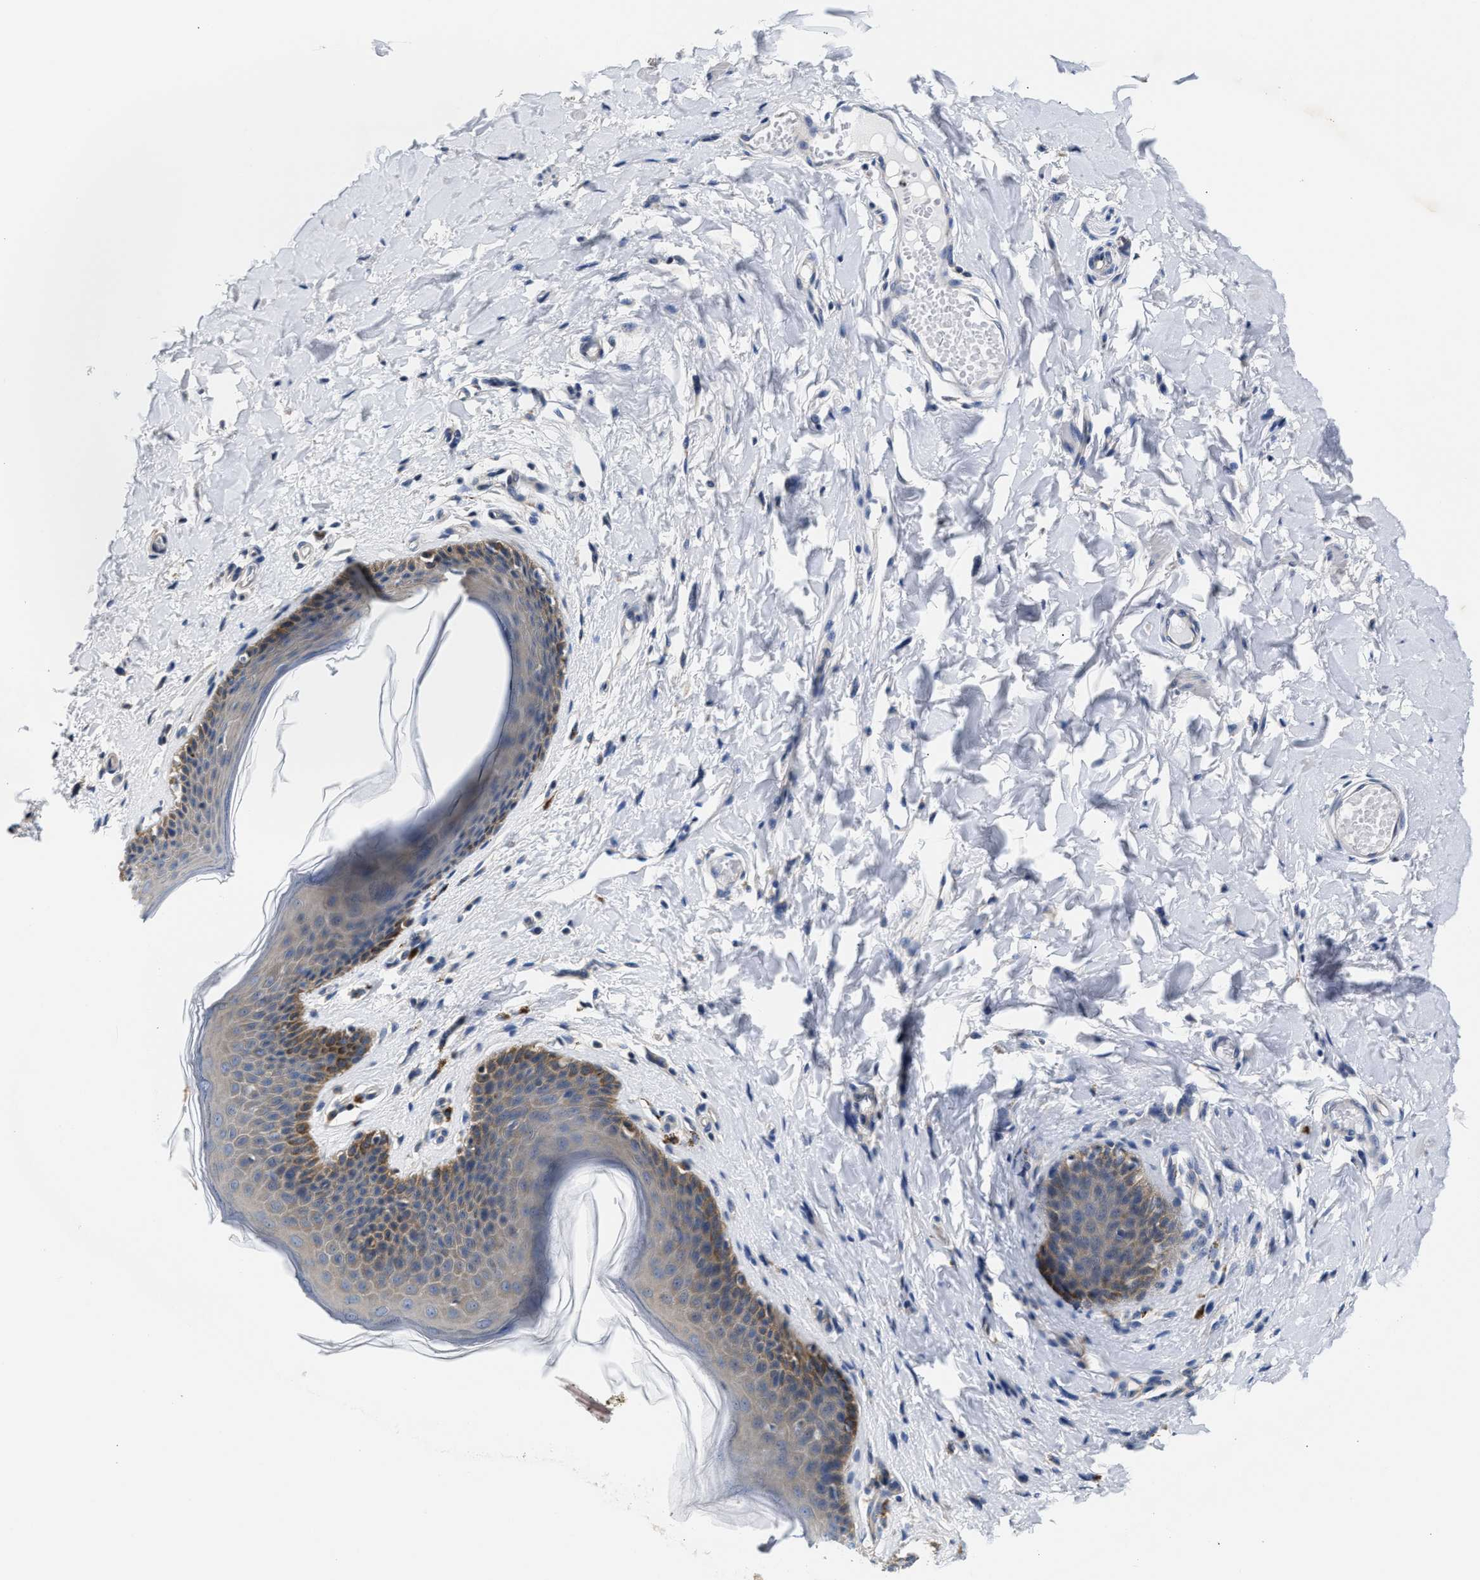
{"staining": {"intensity": "weak", "quantity": "25%-75%", "location": "cytoplasmic/membranous"}, "tissue": "skin", "cell_type": "Epidermal cells", "image_type": "normal", "snomed": [{"axis": "morphology", "description": "Normal tissue, NOS"}, {"axis": "topography", "description": "Vulva"}], "caption": "An image of skin stained for a protein shows weak cytoplasmic/membranous brown staining in epidermal cells.", "gene": "FAM185A", "patient": {"sex": "female", "age": 66}}